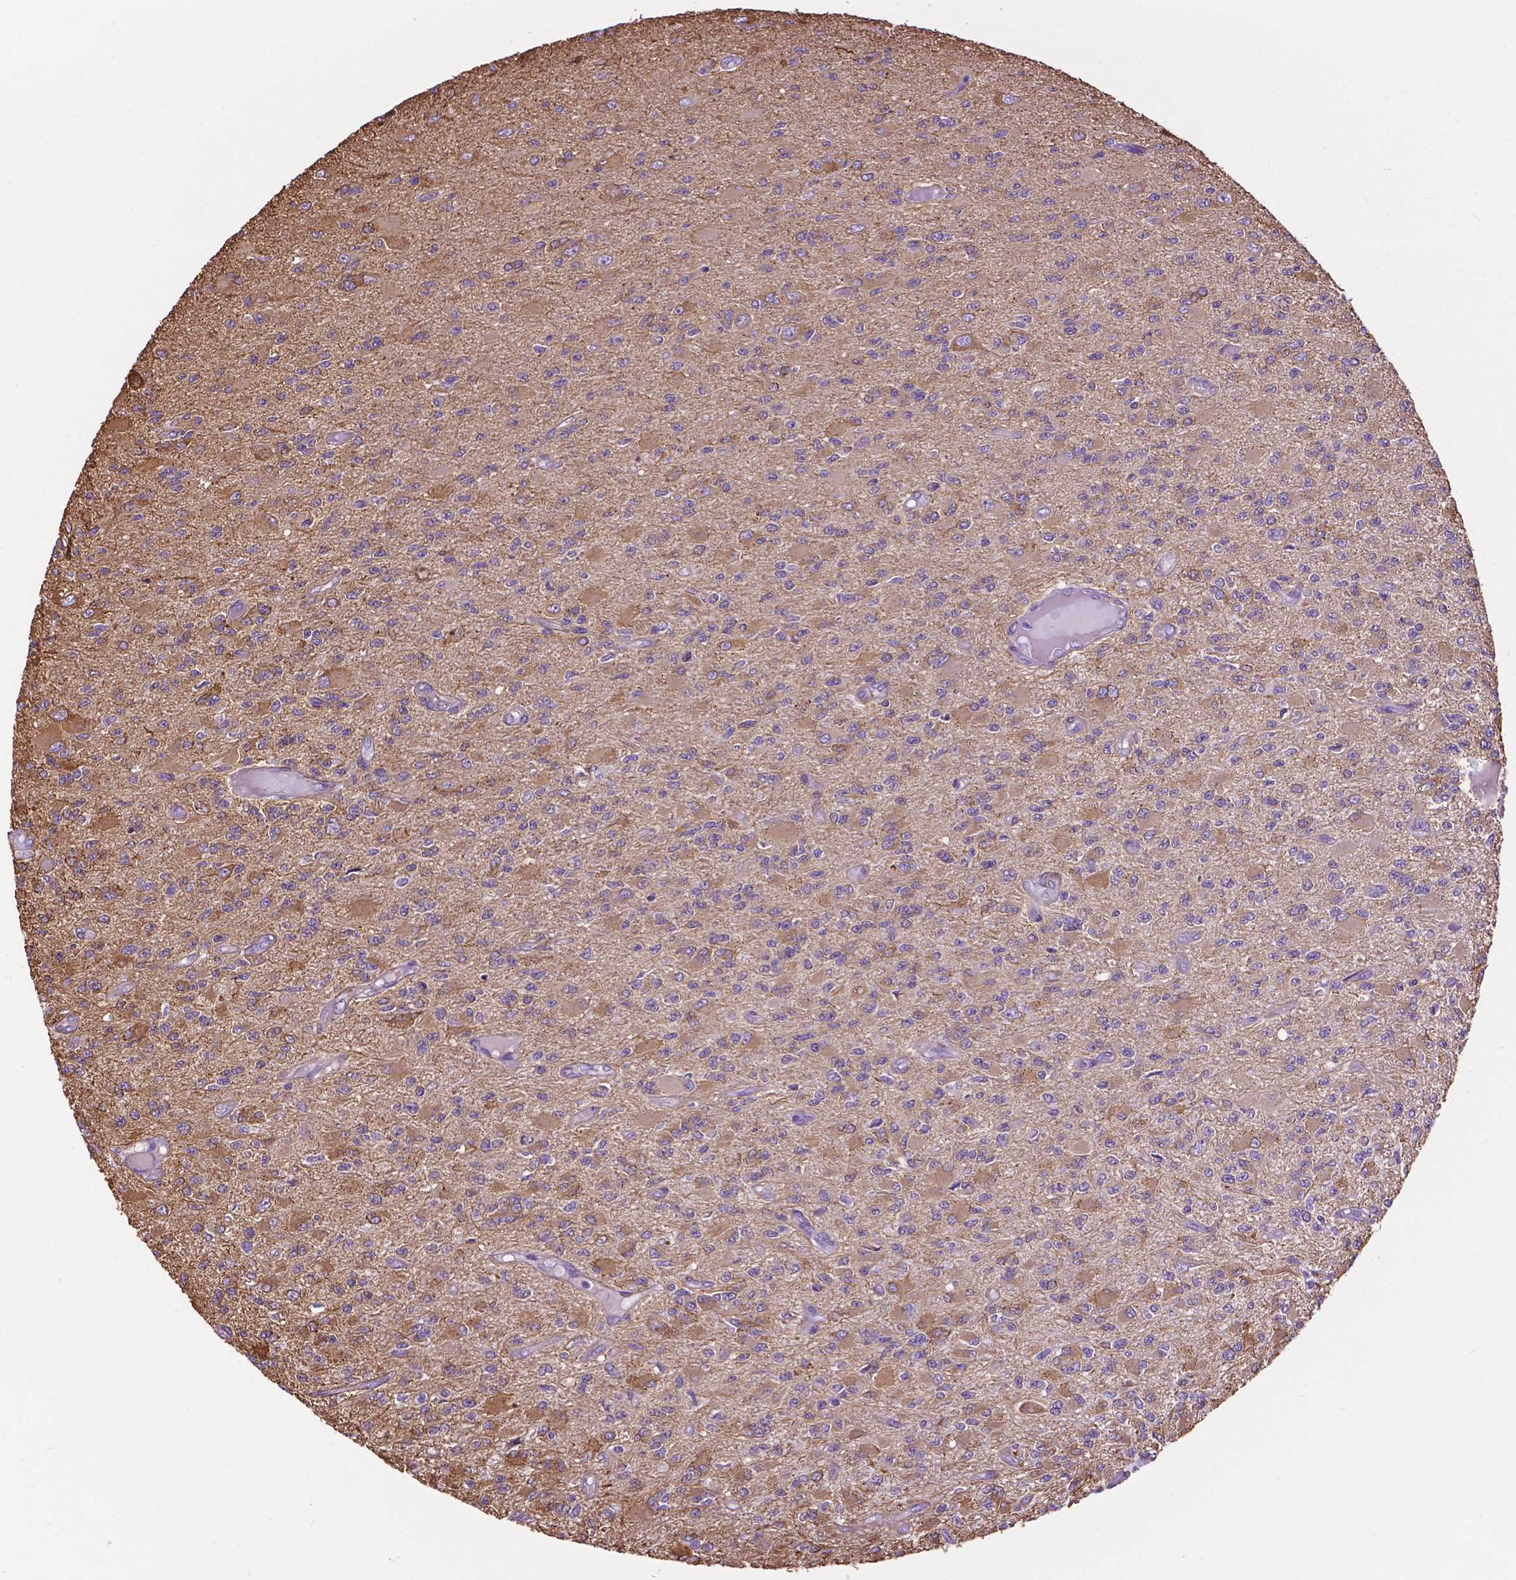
{"staining": {"intensity": "moderate", "quantity": ">75%", "location": "cytoplasmic/membranous"}, "tissue": "glioma", "cell_type": "Tumor cells", "image_type": "cancer", "snomed": [{"axis": "morphology", "description": "Glioma, malignant, High grade"}, {"axis": "topography", "description": "Brain"}], "caption": "High-power microscopy captured an immunohistochemistry (IHC) photomicrograph of malignant glioma (high-grade), revealing moderate cytoplasmic/membranous staining in about >75% of tumor cells.", "gene": "PCDHA12", "patient": {"sex": "female", "age": 63}}